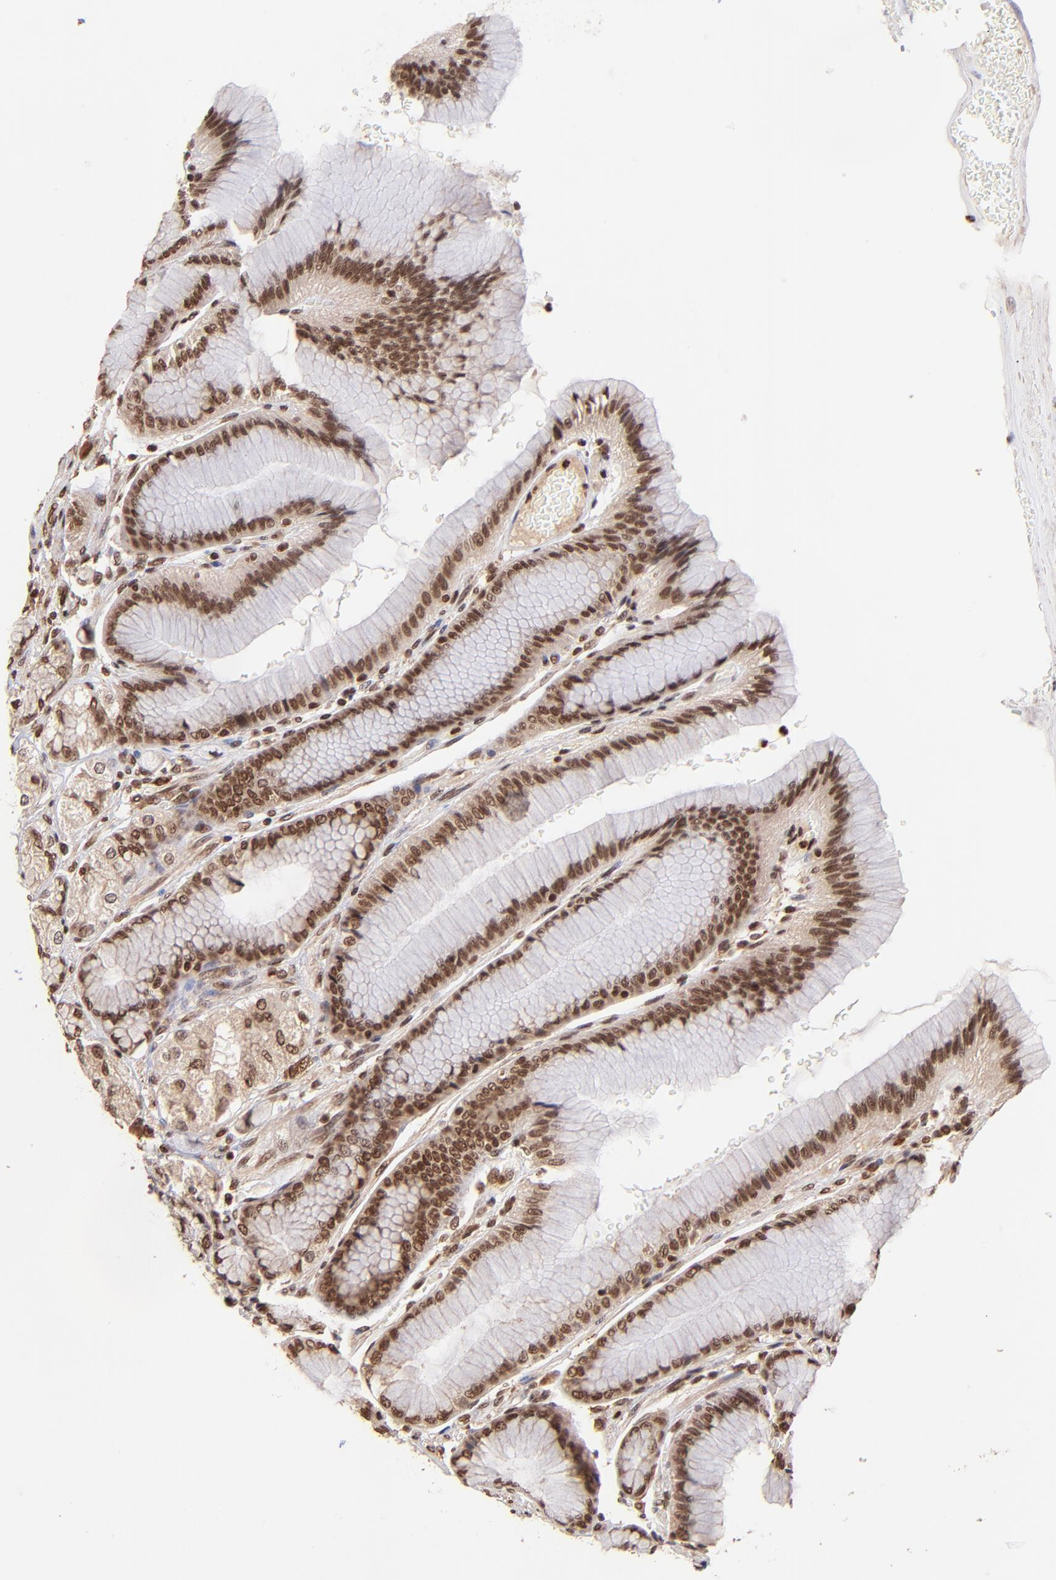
{"staining": {"intensity": "moderate", "quantity": ">75%", "location": "cytoplasmic/membranous,nuclear"}, "tissue": "stomach", "cell_type": "Glandular cells", "image_type": "normal", "snomed": [{"axis": "morphology", "description": "Normal tissue, NOS"}, {"axis": "morphology", "description": "Adenocarcinoma, NOS"}, {"axis": "topography", "description": "Stomach"}, {"axis": "topography", "description": "Stomach, lower"}], "caption": "Stomach was stained to show a protein in brown. There is medium levels of moderate cytoplasmic/membranous,nuclear expression in approximately >75% of glandular cells. (IHC, brightfield microscopy, high magnification).", "gene": "WDR25", "patient": {"sex": "female", "age": 65}}